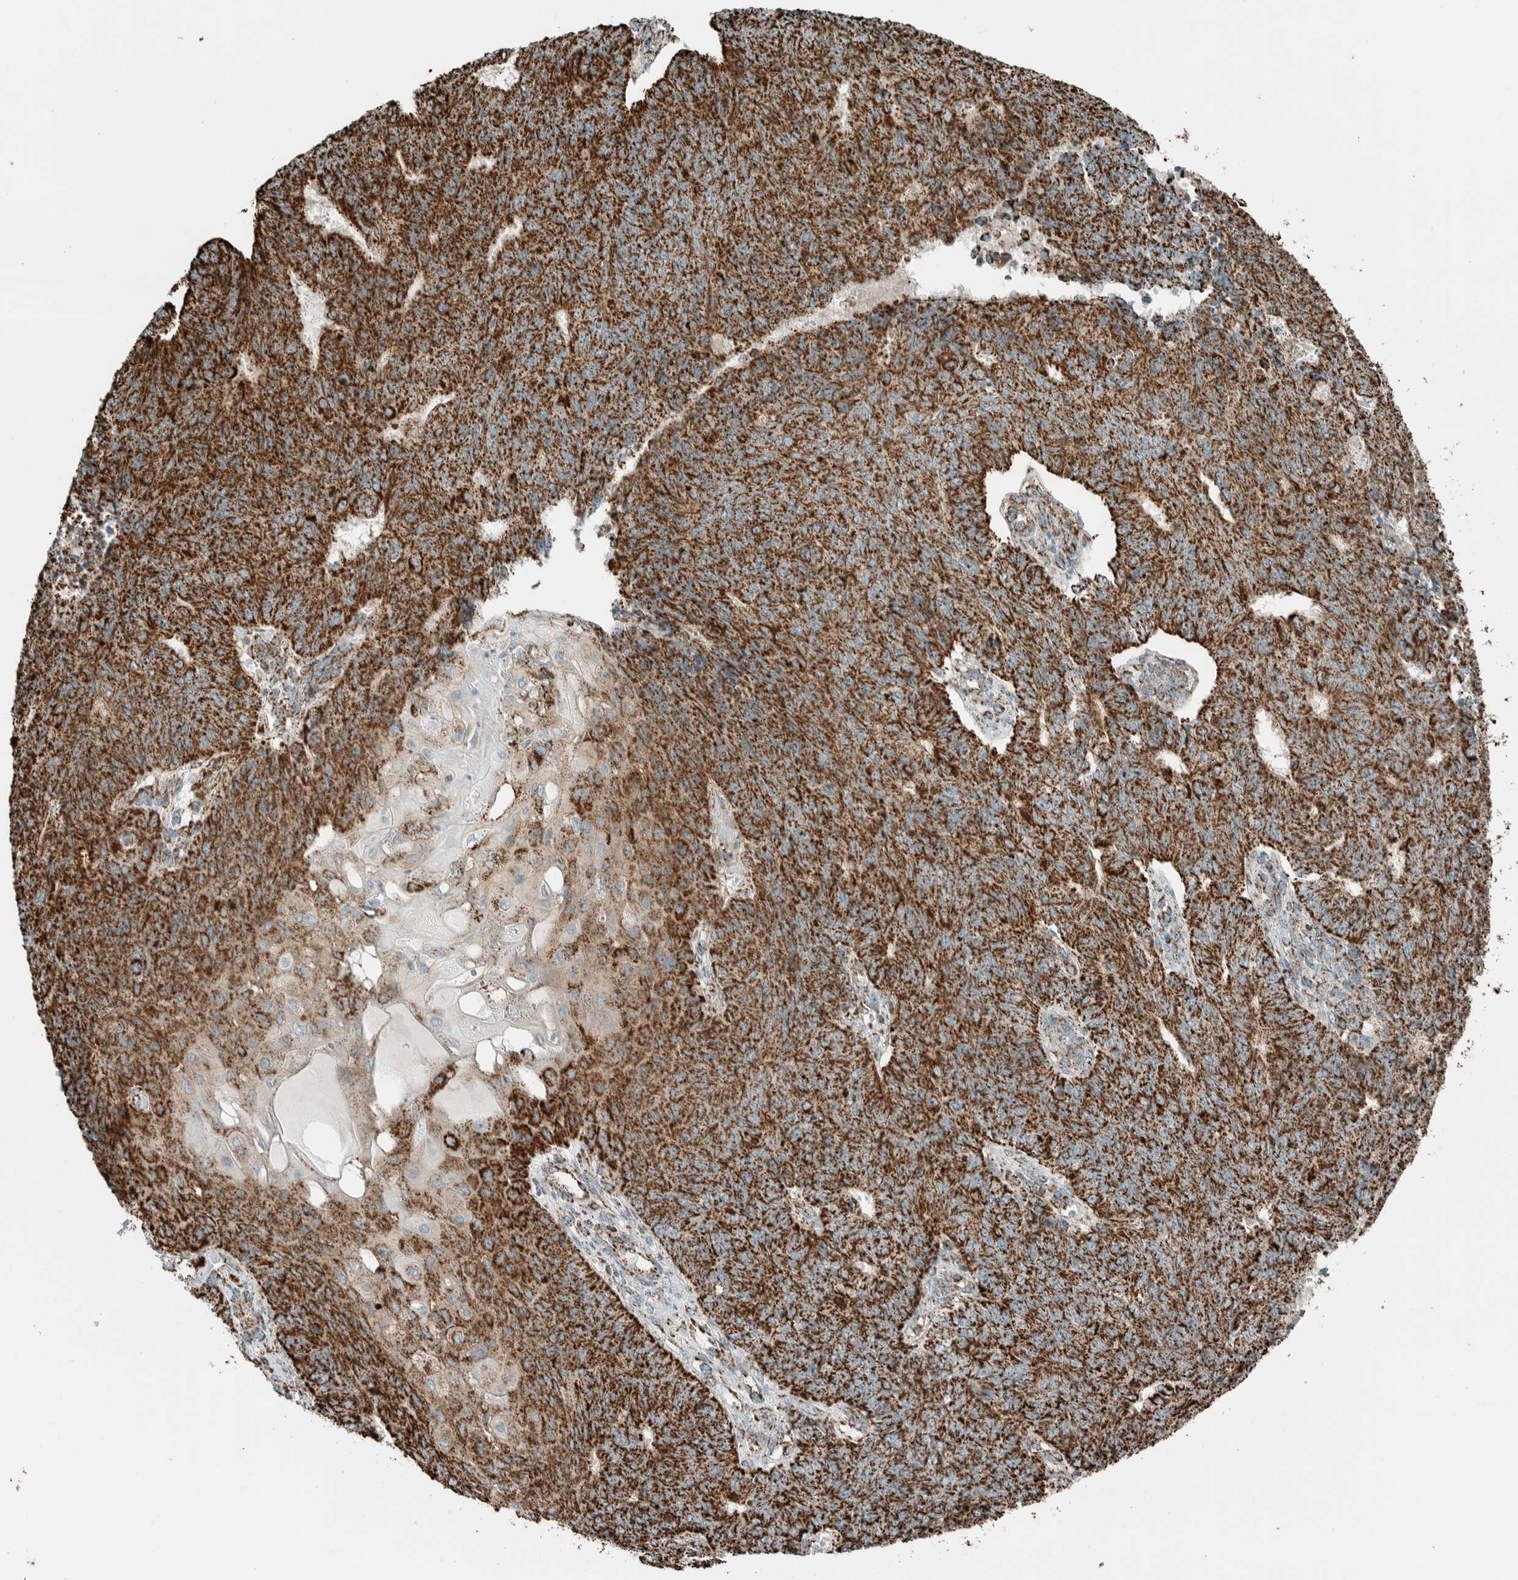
{"staining": {"intensity": "strong", "quantity": ">75%", "location": "cytoplasmic/membranous"}, "tissue": "endometrial cancer", "cell_type": "Tumor cells", "image_type": "cancer", "snomed": [{"axis": "morphology", "description": "Adenocarcinoma, NOS"}, {"axis": "topography", "description": "Endometrium"}], "caption": "Protein staining demonstrates strong cytoplasmic/membranous positivity in about >75% of tumor cells in endometrial cancer (adenocarcinoma).", "gene": "ZNF454", "patient": {"sex": "female", "age": 32}}